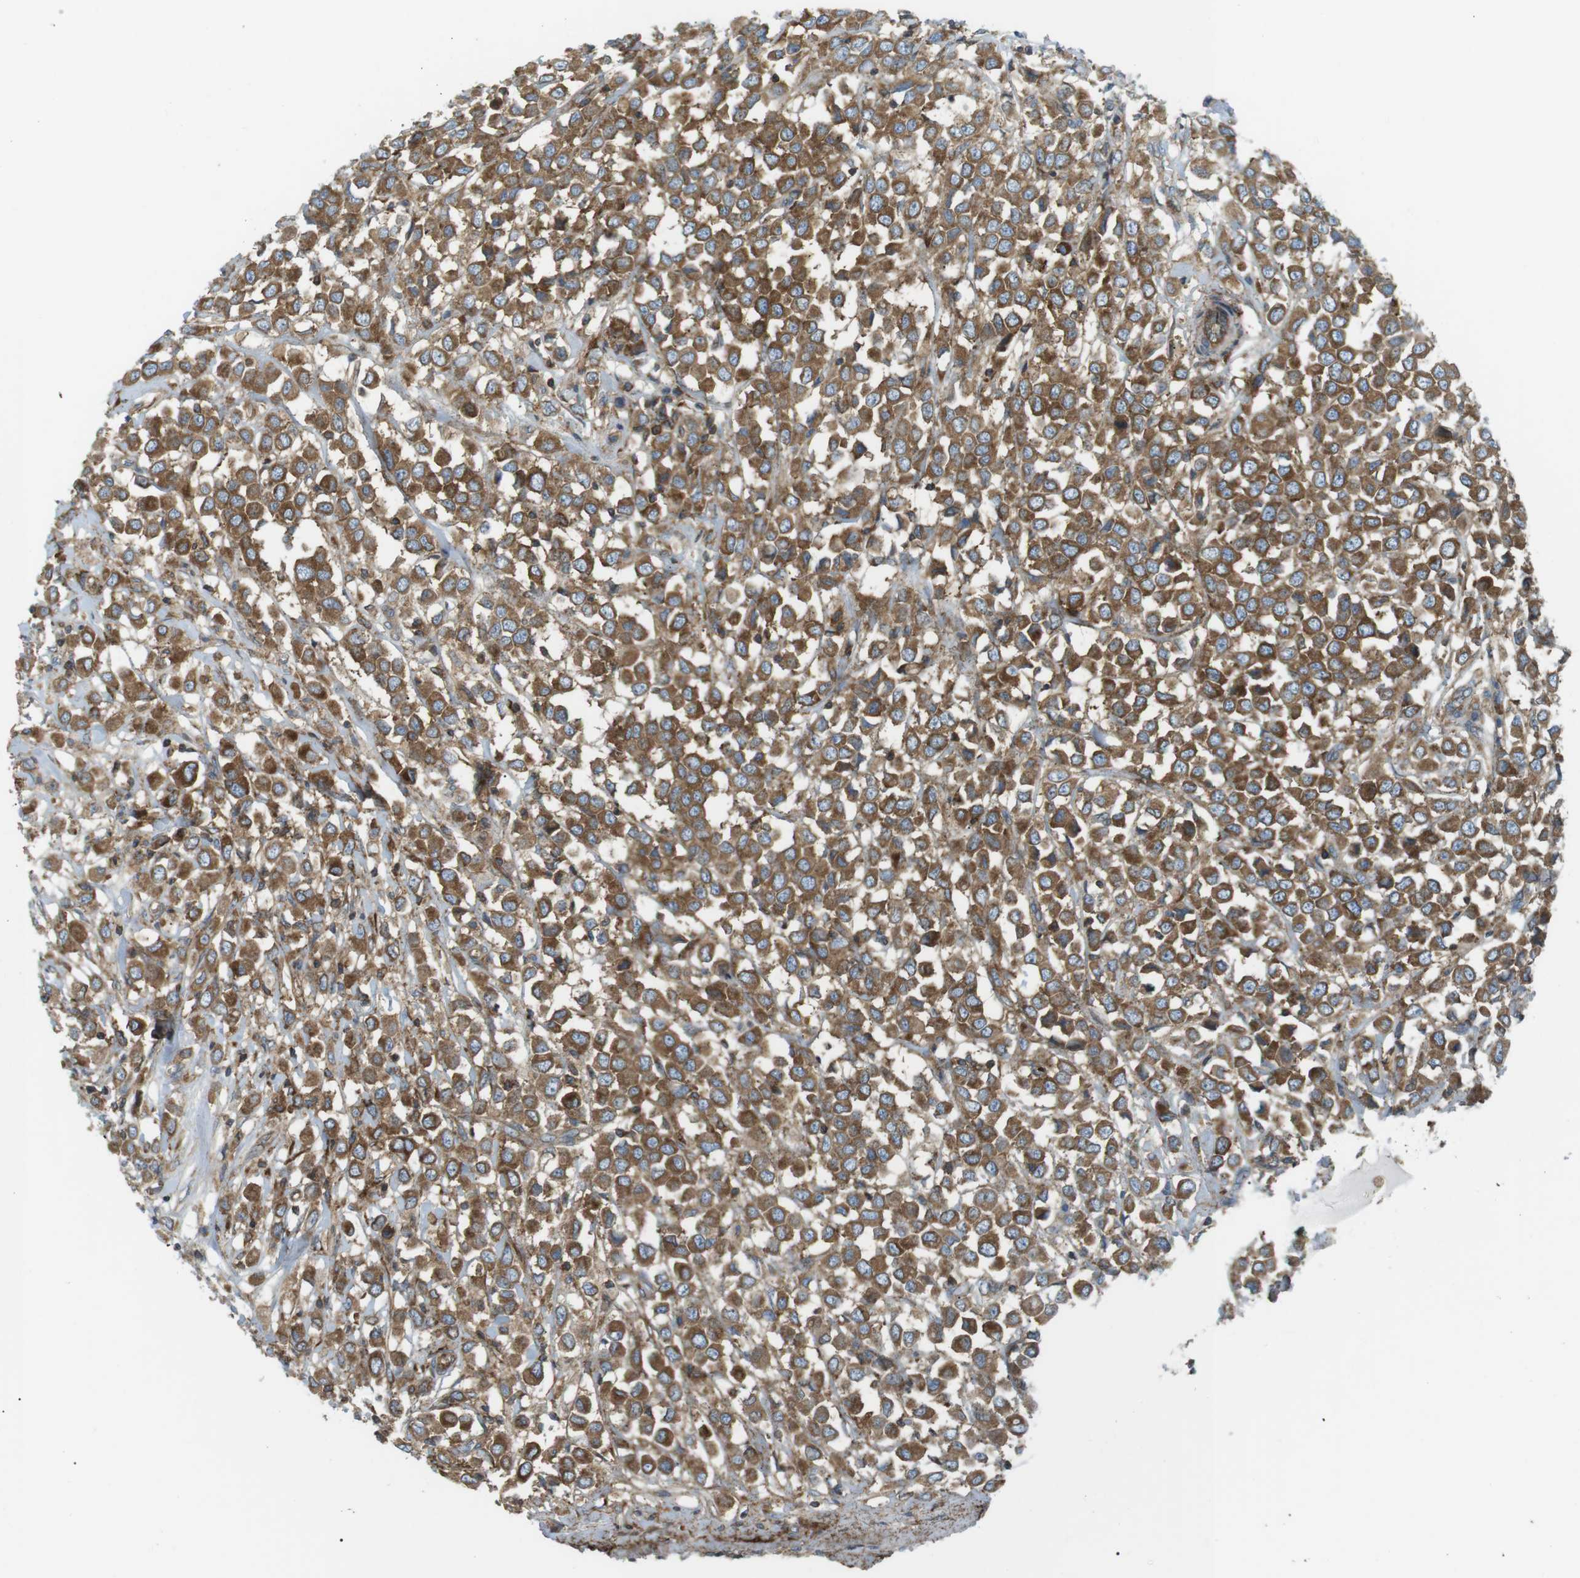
{"staining": {"intensity": "moderate", "quantity": ">75%", "location": "cytoplasmic/membranous"}, "tissue": "breast cancer", "cell_type": "Tumor cells", "image_type": "cancer", "snomed": [{"axis": "morphology", "description": "Duct carcinoma"}, {"axis": "topography", "description": "Breast"}], "caption": "The immunohistochemical stain labels moderate cytoplasmic/membranous staining in tumor cells of breast cancer tissue.", "gene": "FLII", "patient": {"sex": "female", "age": 61}}